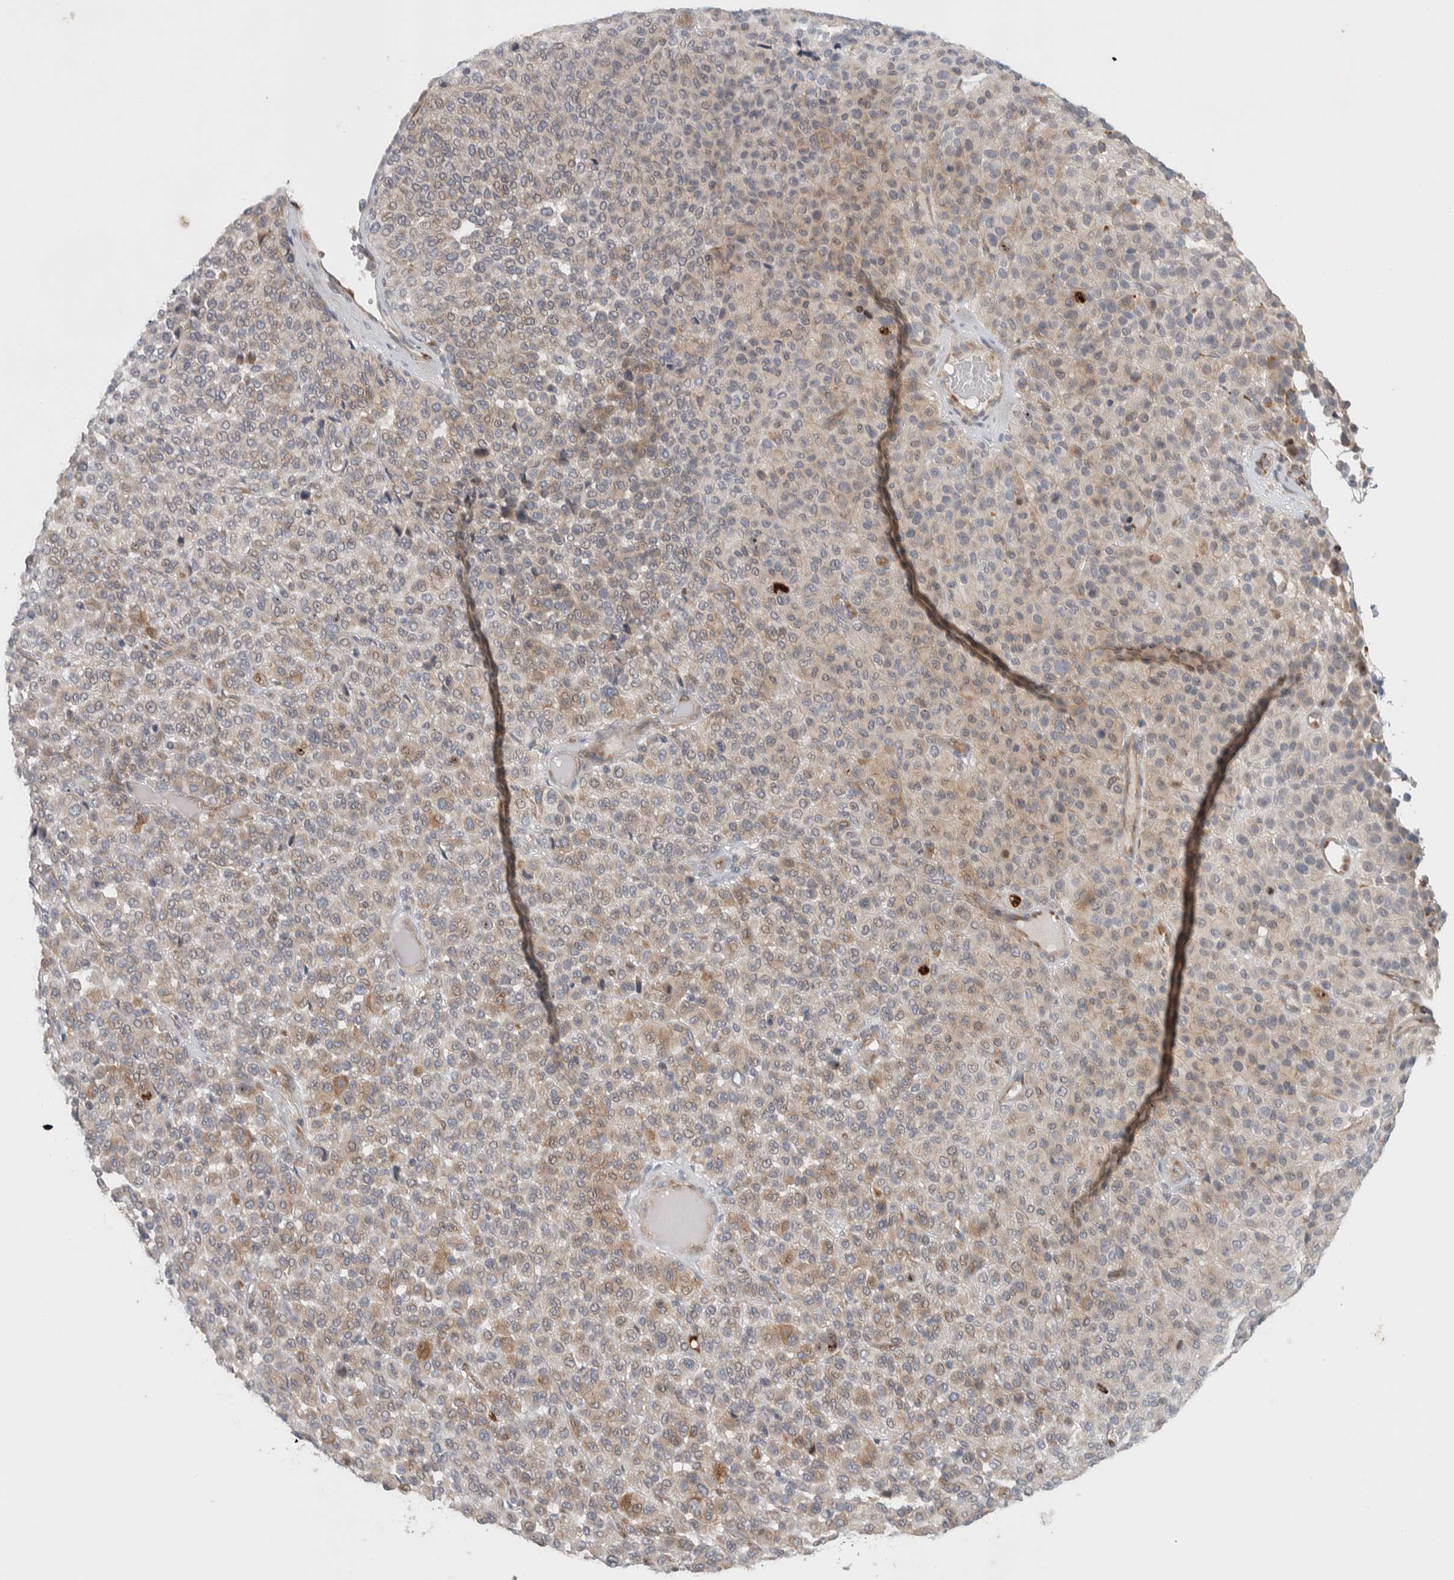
{"staining": {"intensity": "weak", "quantity": "25%-75%", "location": "cytoplasmic/membranous"}, "tissue": "melanoma", "cell_type": "Tumor cells", "image_type": "cancer", "snomed": [{"axis": "morphology", "description": "Malignant melanoma, Metastatic site"}, {"axis": "topography", "description": "Pancreas"}], "caption": "IHC of human melanoma demonstrates low levels of weak cytoplasmic/membranous staining in about 25%-75% of tumor cells.", "gene": "ADCY8", "patient": {"sex": "female", "age": 30}}